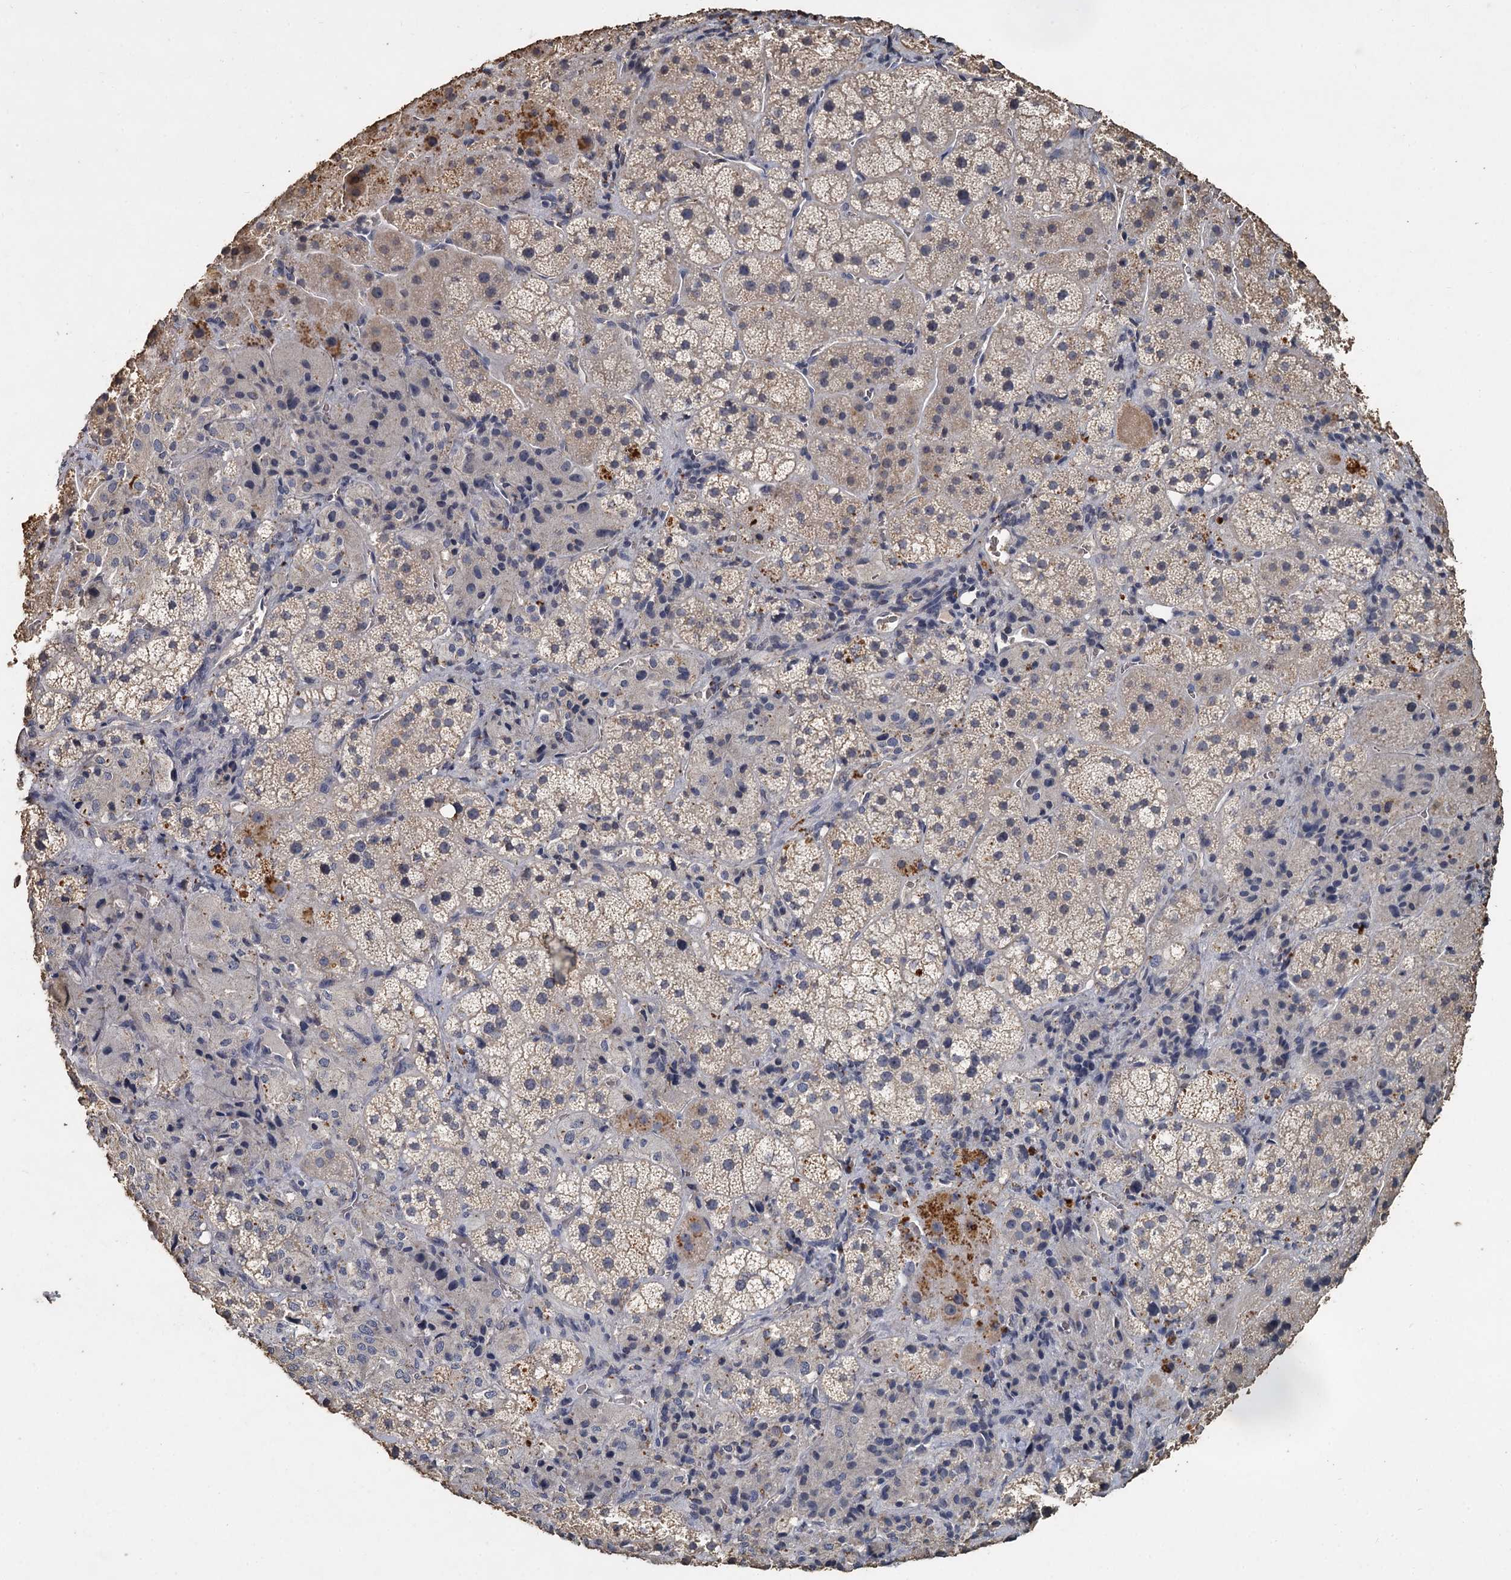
{"staining": {"intensity": "moderate", "quantity": "<25%", "location": "cytoplasmic/membranous"}, "tissue": "adrenal gland", "cell_type": "Glandular cells", "image_type": "normal", "snomed": [{"axis": "morphology", "description": "Normal tissue, NOS"}, {"axis": "topography", "description": "Adrenal gland"}], "caption": "Immunohistochemical staining of unremarkable adrenal gland displays moderate cytoplasmic/membranous protein positivity in about <25% of glandular cells. The protein of interest is stained brown, and the nuclei are stained in blue (DAB (3,3'-diaminobenzidine) IHC with brightfield microscopy, high magnification).", "gene": "CCDC61", "patient": {"sex": "female", "age": 44}}